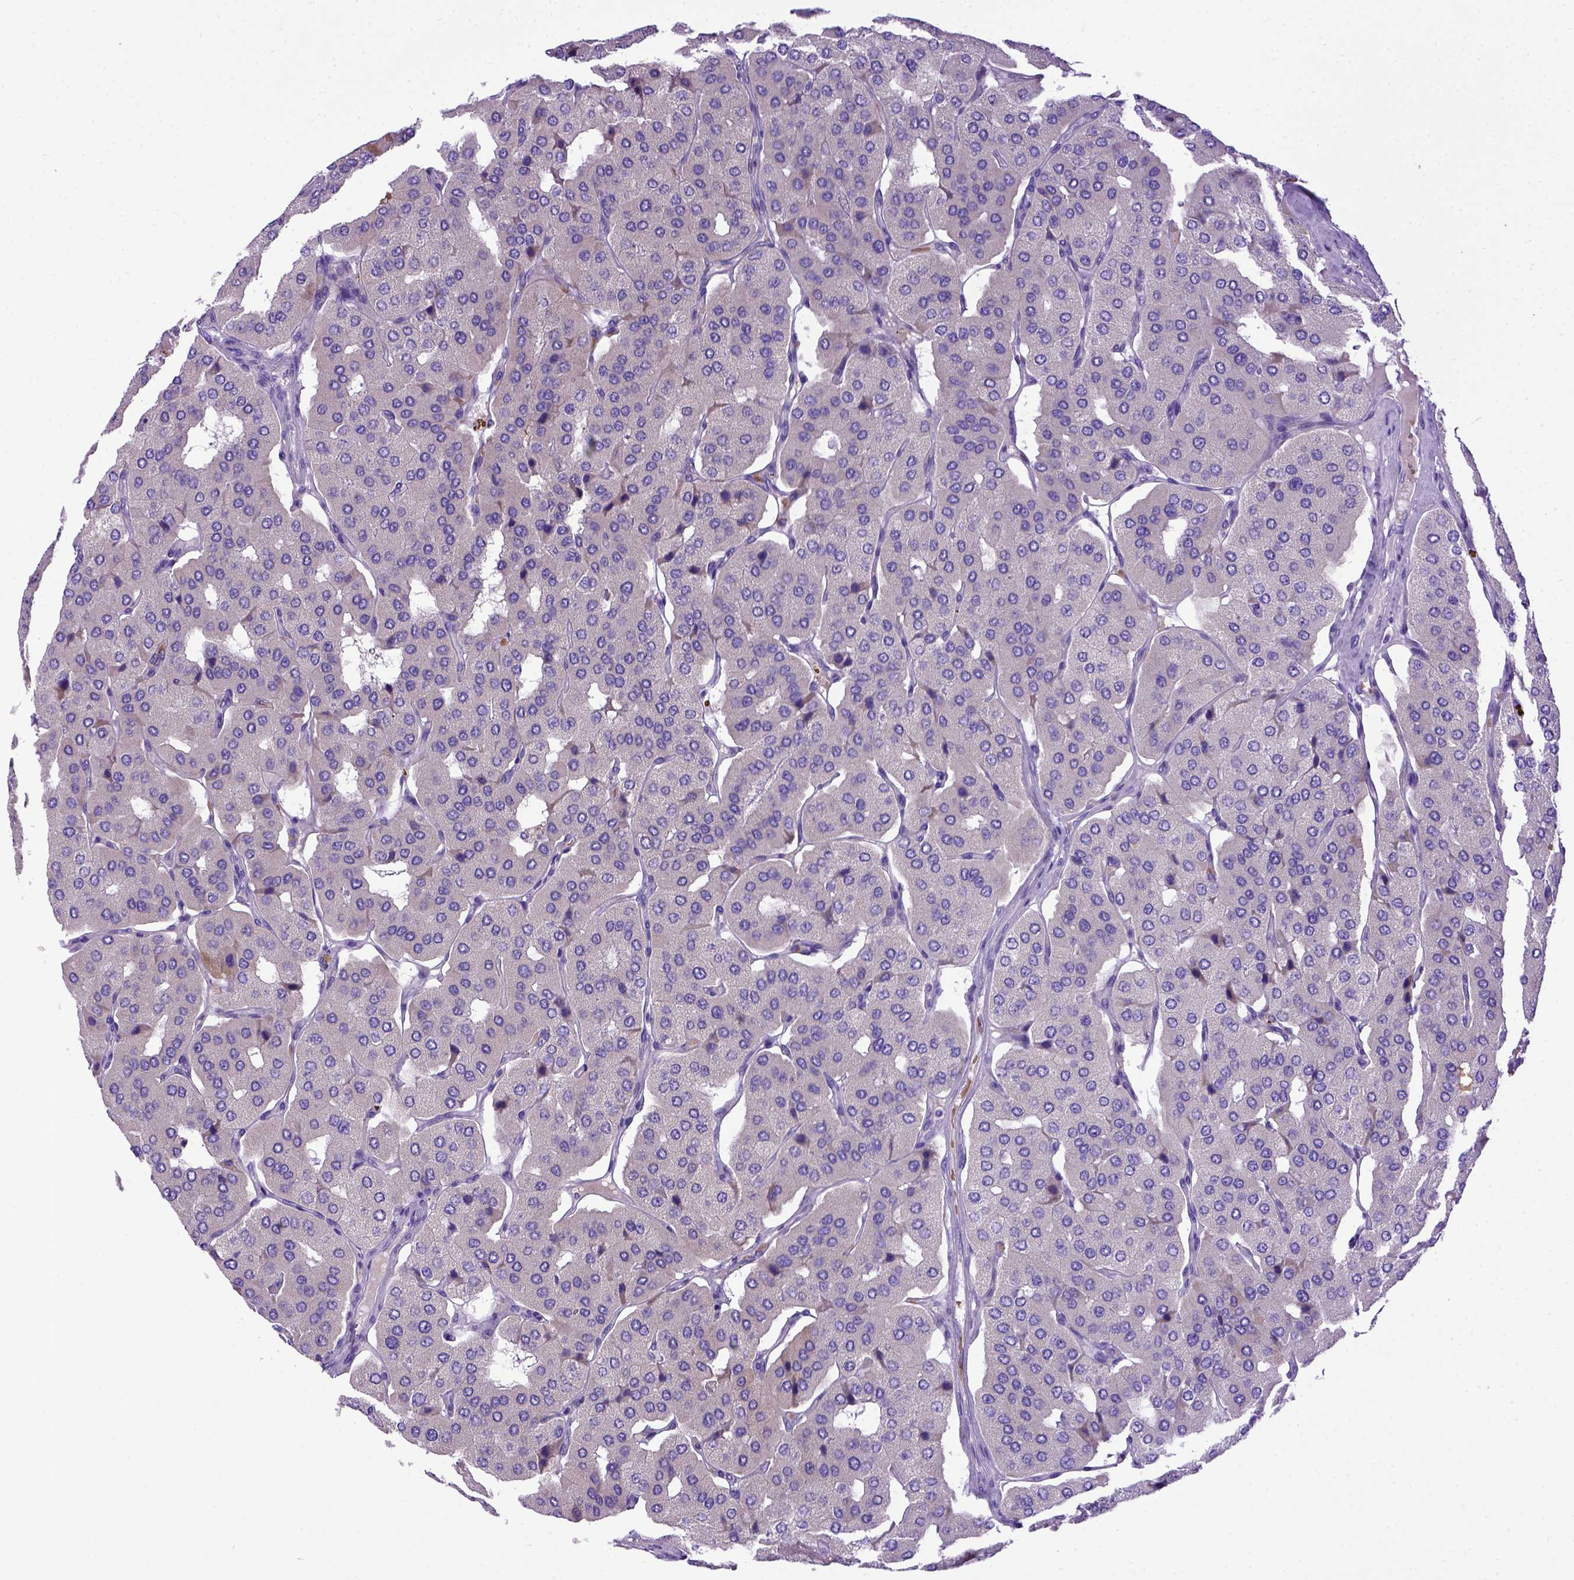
{"staining": {"intensity": "negative", "quantity": "none", "location": "none"}, "tissue": "parathyroid gland", "cell_type": "Glandular cells", "image_type": "normal", "snomed": [{"axis": "morphology", "description": "Normal tissue, NOS"}, {"axis": "morphology", "description": "Adenoma, NOS"}, {"axis": "topography", "description": "Parathyroid gland"}], "caption": "Parathyroid gland was stained to show a protein in brown. There is no significant expression in glandular cells. The staining is performed using DAB brown chromogen with nuclei counter-stained in using hematoxylin.", "gene": "ADAM12", "patient": {"sex": "female", "age": 86}}